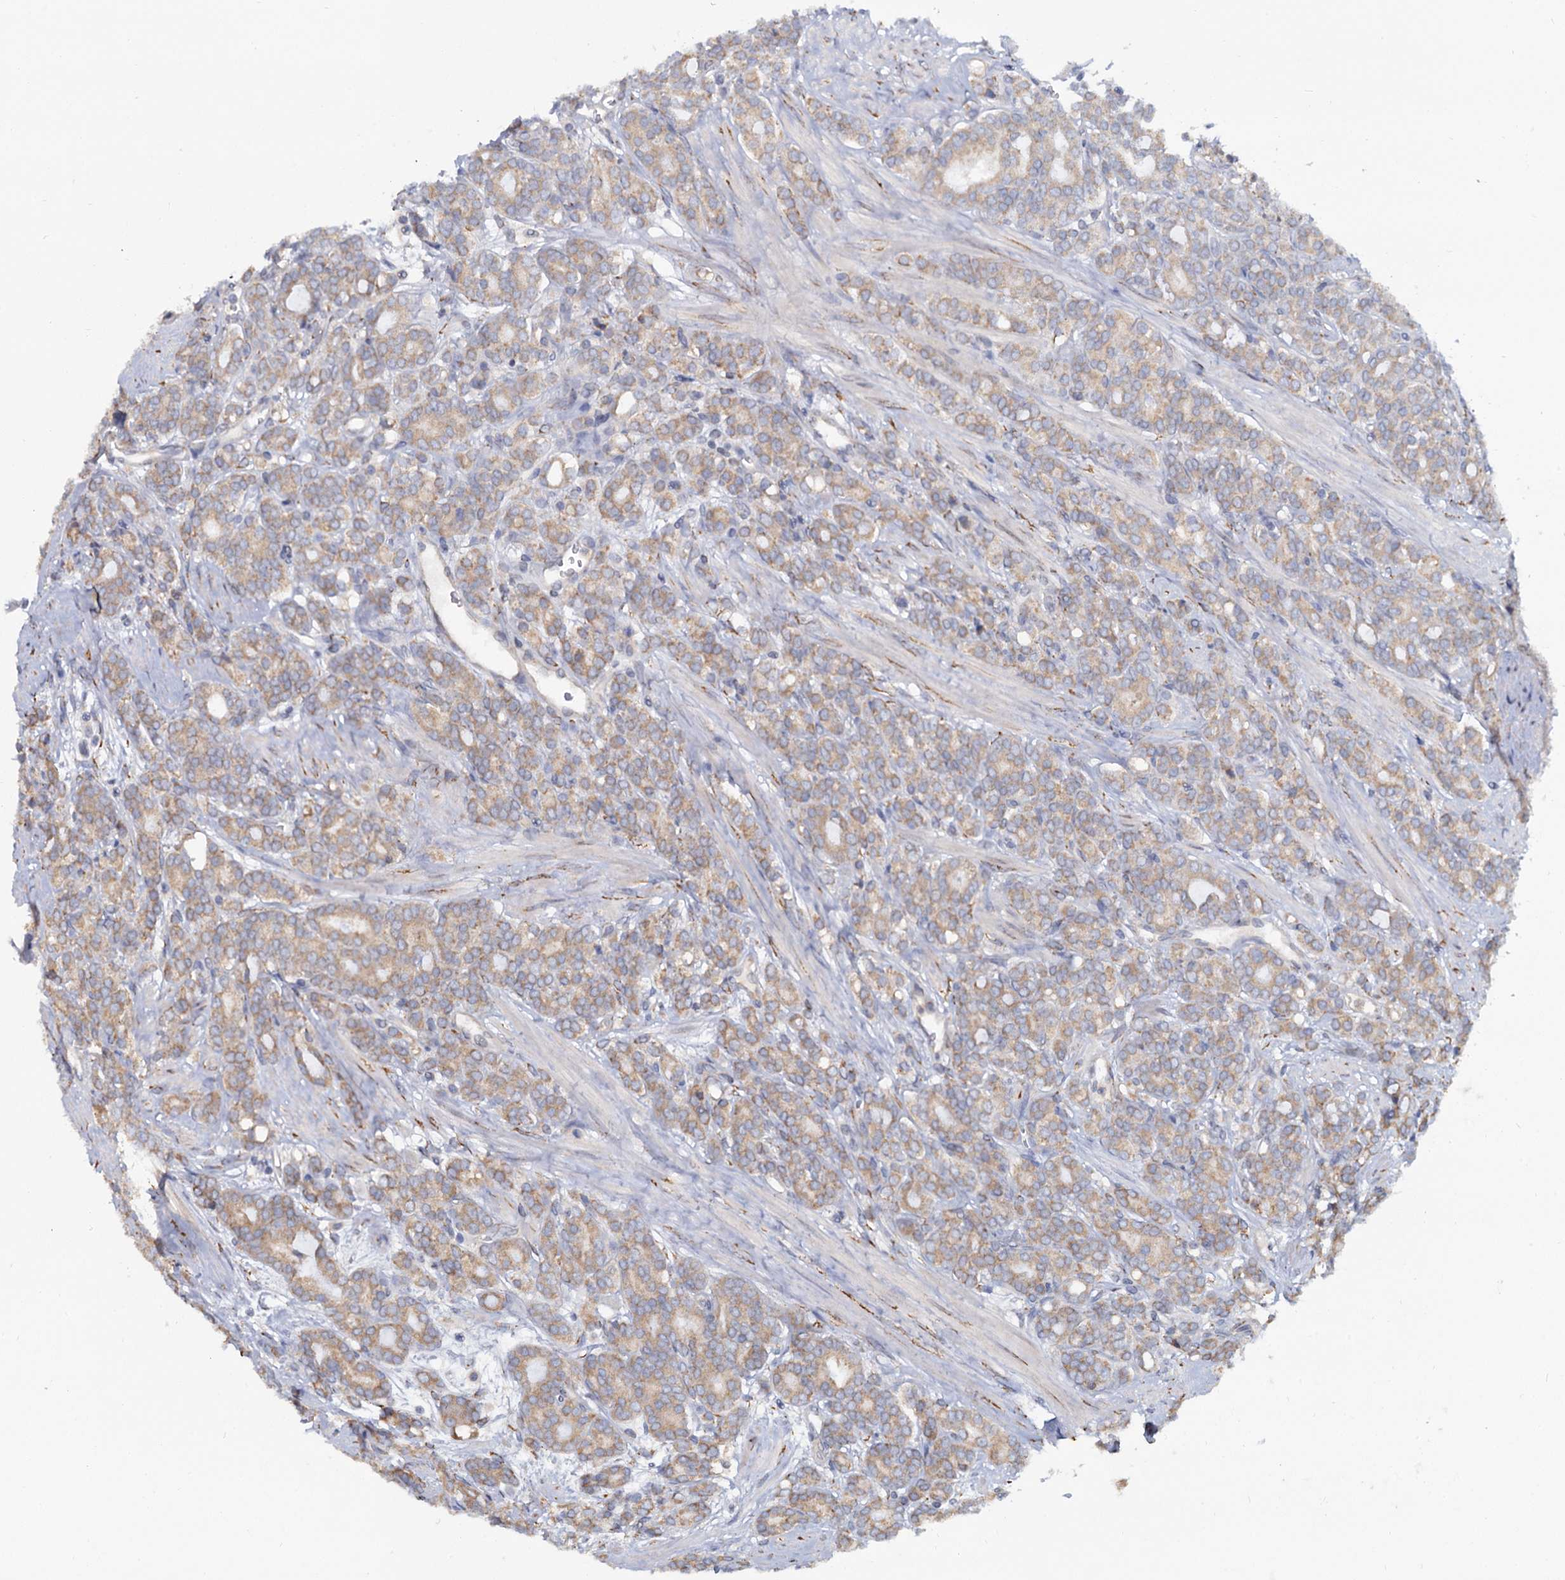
{"staining": {"intensity": "moderate", "quantity": ">75%", "location": "cytoplasmic/membranous"}, "tissue": "prostate cancer", "cell_type": "Tumor cells", "image_type": "cancer", "snomed": [{"axis": "morphology", "description": "Adenocarcinoma, High grade"}, {"axis": "topography", "description": "Prostate"}], "caption": "A medium amount of moderate cytoplasmic/membranous expression is identified in approximately >75% of tumor cells in prostate cancer tissue.", "gene": "LRRC51", "patient": {"sex": "male", "age": 62}}